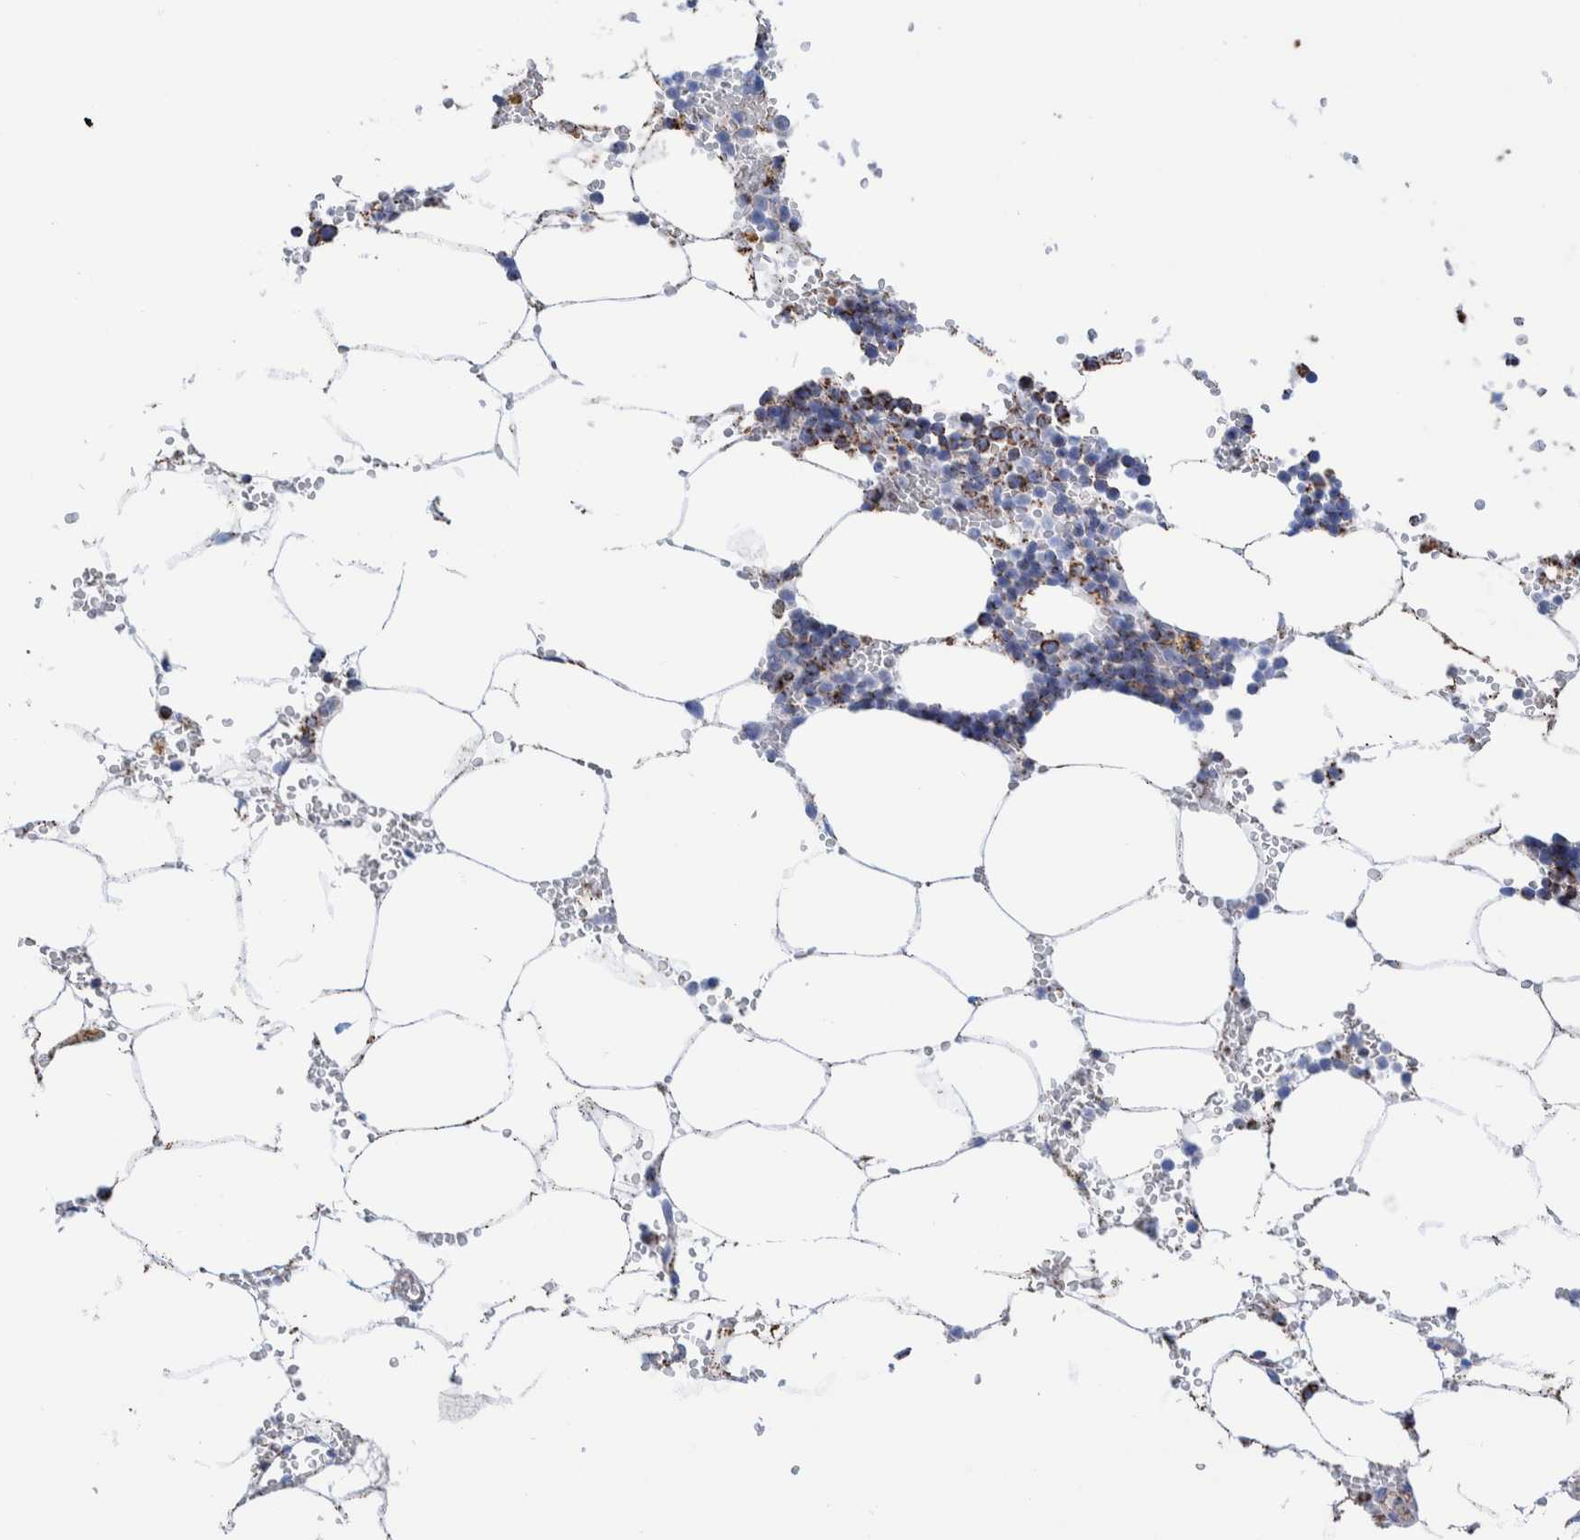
{"staining": {"intensity": "moderate", "quantity": "<25%", "location": "cytoplasmic/membranous"}, "tissue": "bone marrow", "cell_type": "Hematopoietic cells", "image_type": "normal", "snomed": [{"axis": "morphology", "description": "Normal tissue, NOS"}, {"axis": "topography", "description": "Bone marrow"}], "caption": "IHC histopathology image of normal bone marrow: human bone marrow stained using immunohistochemistry (IHC) exhibits low levels of moderate protein expression localized specifically in the cytoplasmic/membranous of hematopoietic cells, appearing as a cytoplasmic/membranous brown color.", "gene": "DECR1", "patient": {"sex": "male", "age": 70}}